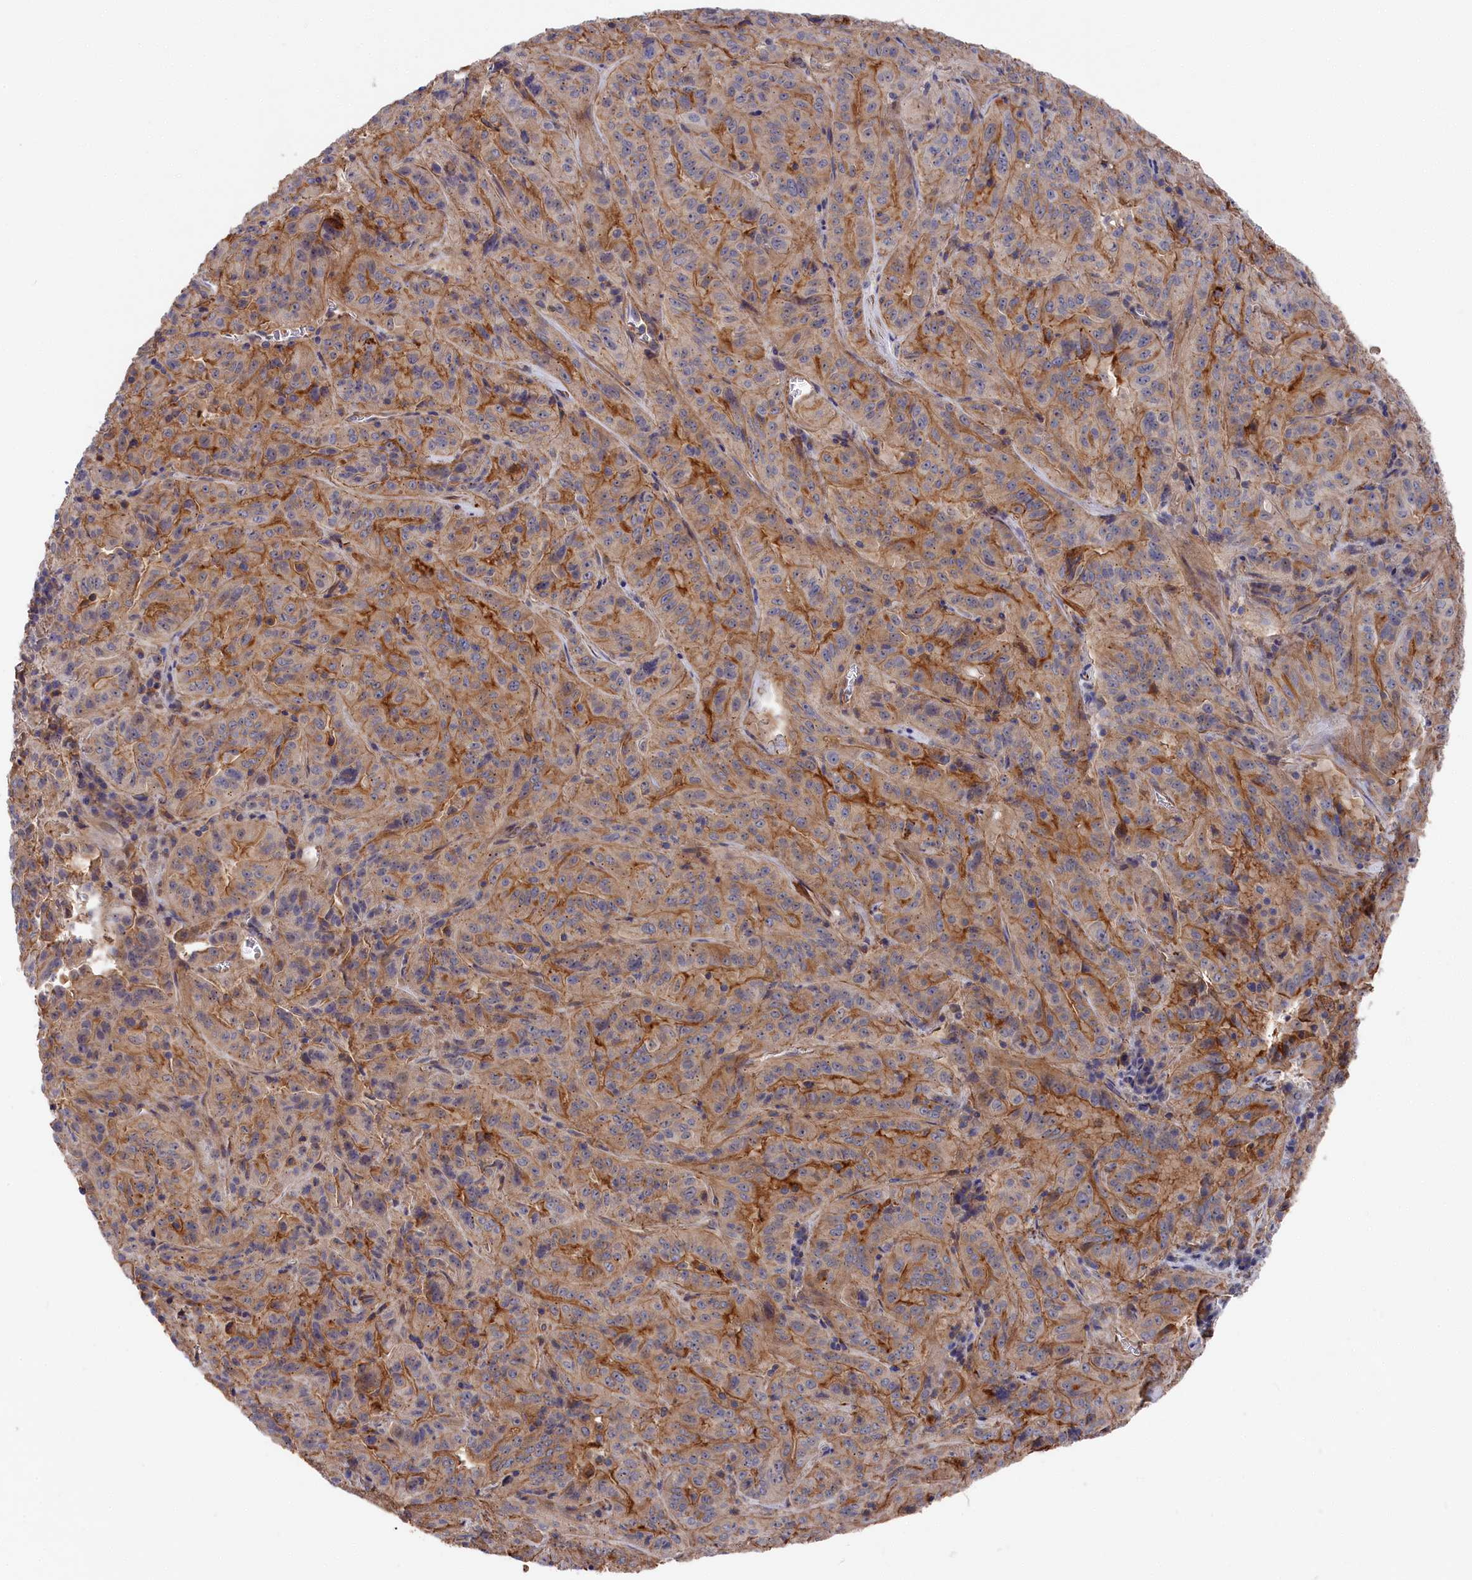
{"staining": {"intensity": "moderate", "quantity": "25%-75%", "location": "cytoplasmic/membranous"}, "tissue": "pancreatic cancer", "cell_type": "Tumor cells", "image_type": "cancer", "snomed": [{"axis": "morphology", "description": "Adenocarcinoma, NOS"}, {"axis": "topography", "description": "Pancreas"}], "caption": "Human pancreatic cancer (adenocarcinoma) stained with a protein marker displays moderate staining in tumor cells.", "gene": "LDHD", "patient": {"sex": "male", "age": 63}}